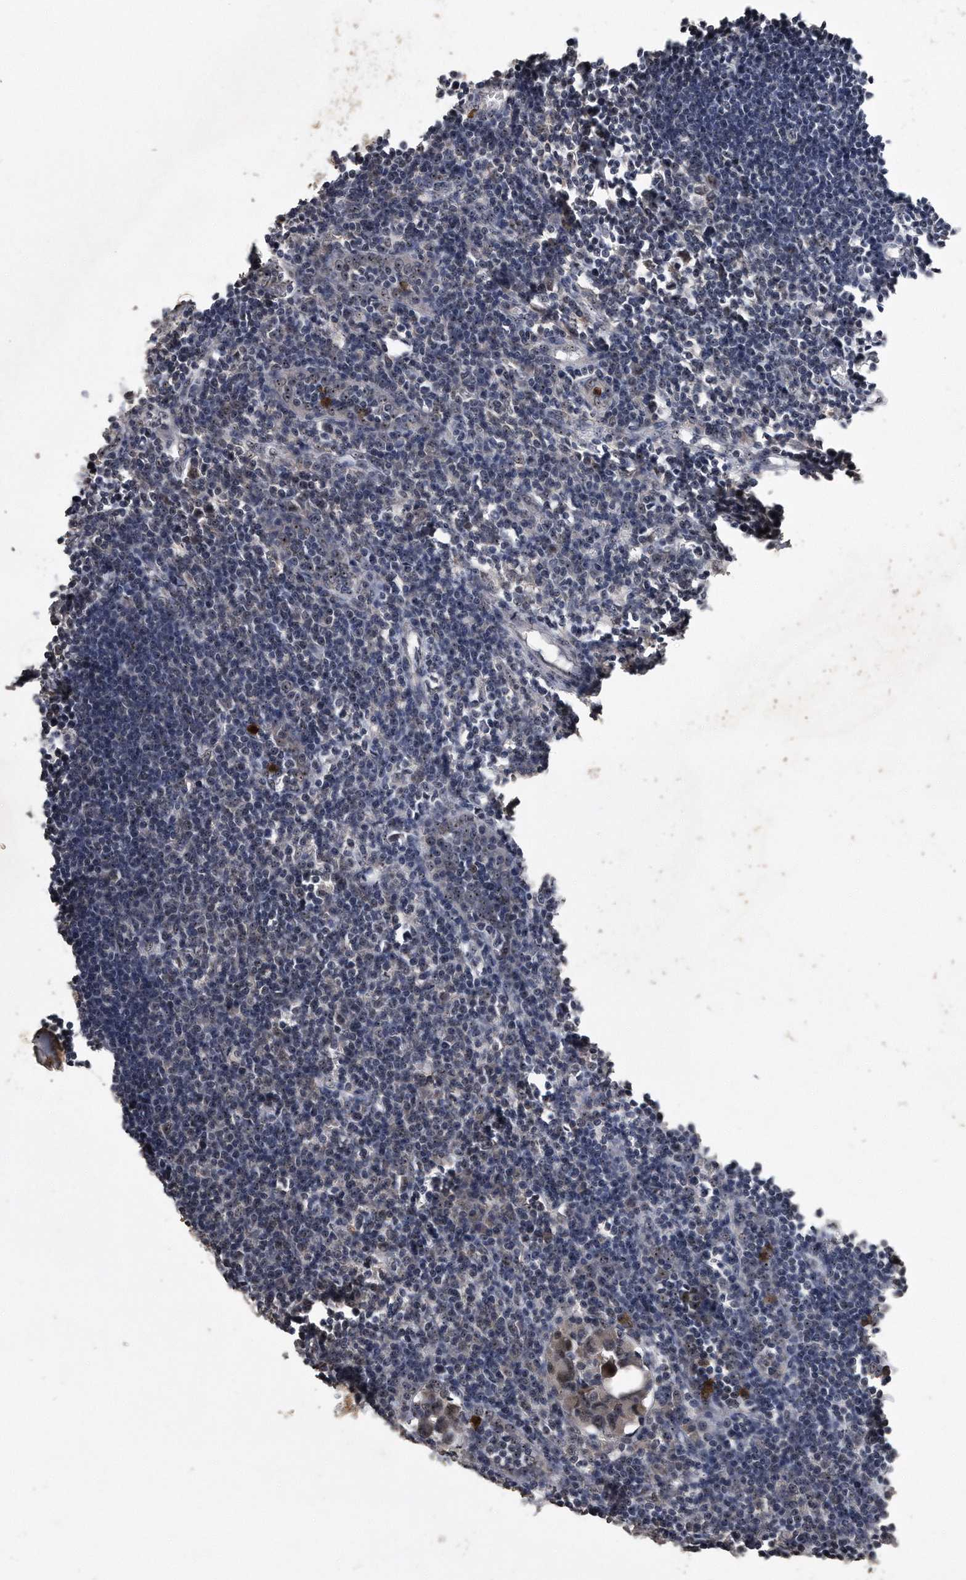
{"staining": {"intensity": "negative", "quantity": "none", "location": "none"}, "tissue": "lymph node", "cell_type": "Germinal center cells", "image_type": "normal", "snomed": [{"axis": "morphology", "description": "Normal tissue, NOS"}, {"axis": "morphology", "description": "Malignant melanoma, Metastatic site"}, {"axis": "topography", "description": "Lymph node"}], "caption": "IHC histopathology image of normal human lymph node stained for a protein (brown), which displays no expression in germinal center cells.", "gene": "PELO", "patient": {"sex": "male", "age": 41}}